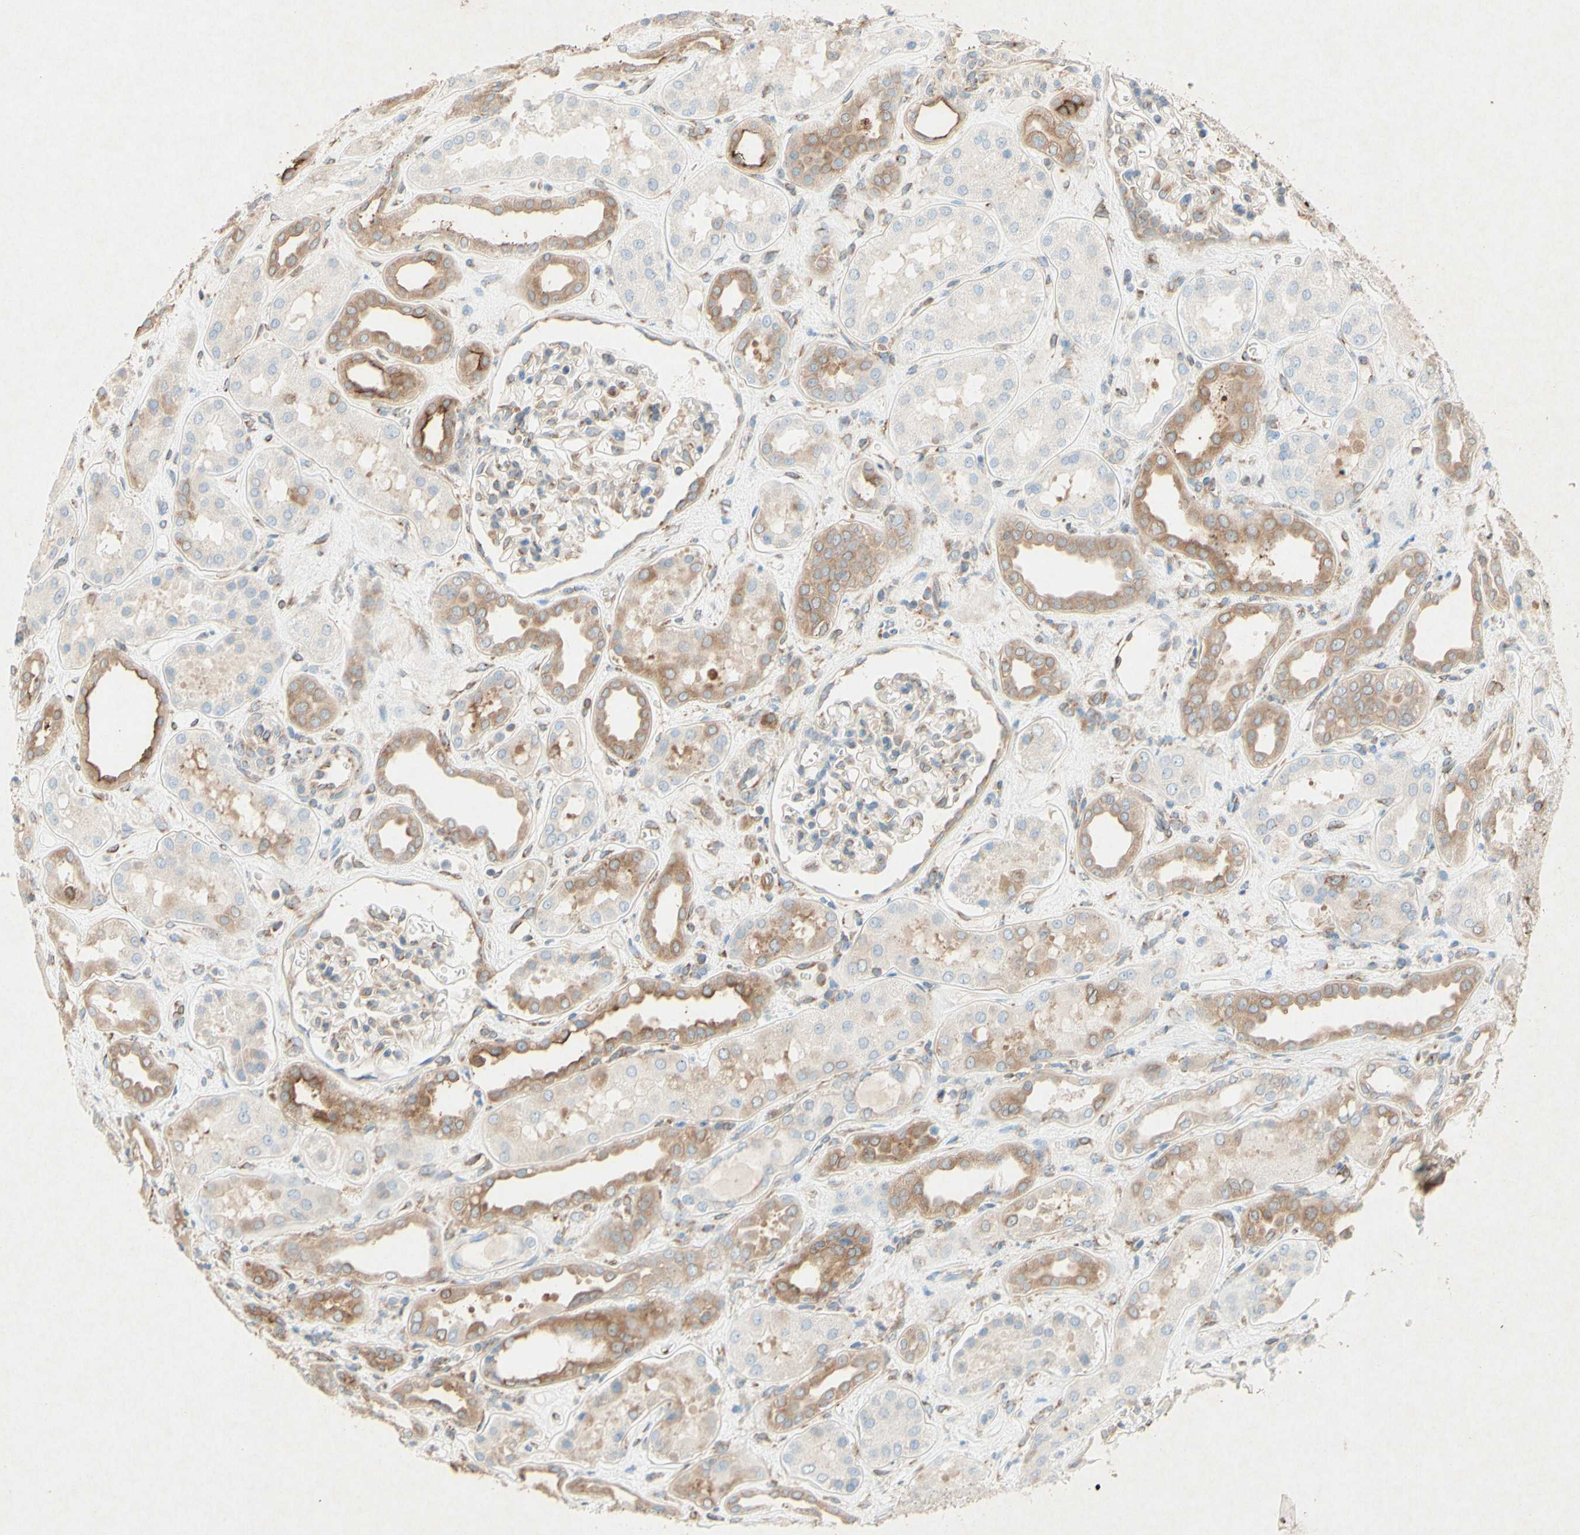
{"staining": {"intensity": "weak", "quantity": "25%-75%", "location": "cytoplasmic/membranous"}, "tissue": "kidney", "cell_type": "Cells in glomeruli", "image_type": "normal", "snomed": [{"axis": "morphology", "description": "Normal tissue, NOS"}, {"axis": "topography", "description": "Kidney"}], "caption": "Immunohistochemistry (IHC) photomicrograph of normal kidney stained for a protein (brown), which demonstrates low levels of weak cytoplasmic/membranous positivity in about 25%-75% of cells in glomeruli.", "gene": "PABPC1", "patient": {"sex": "male", "age": 59}}